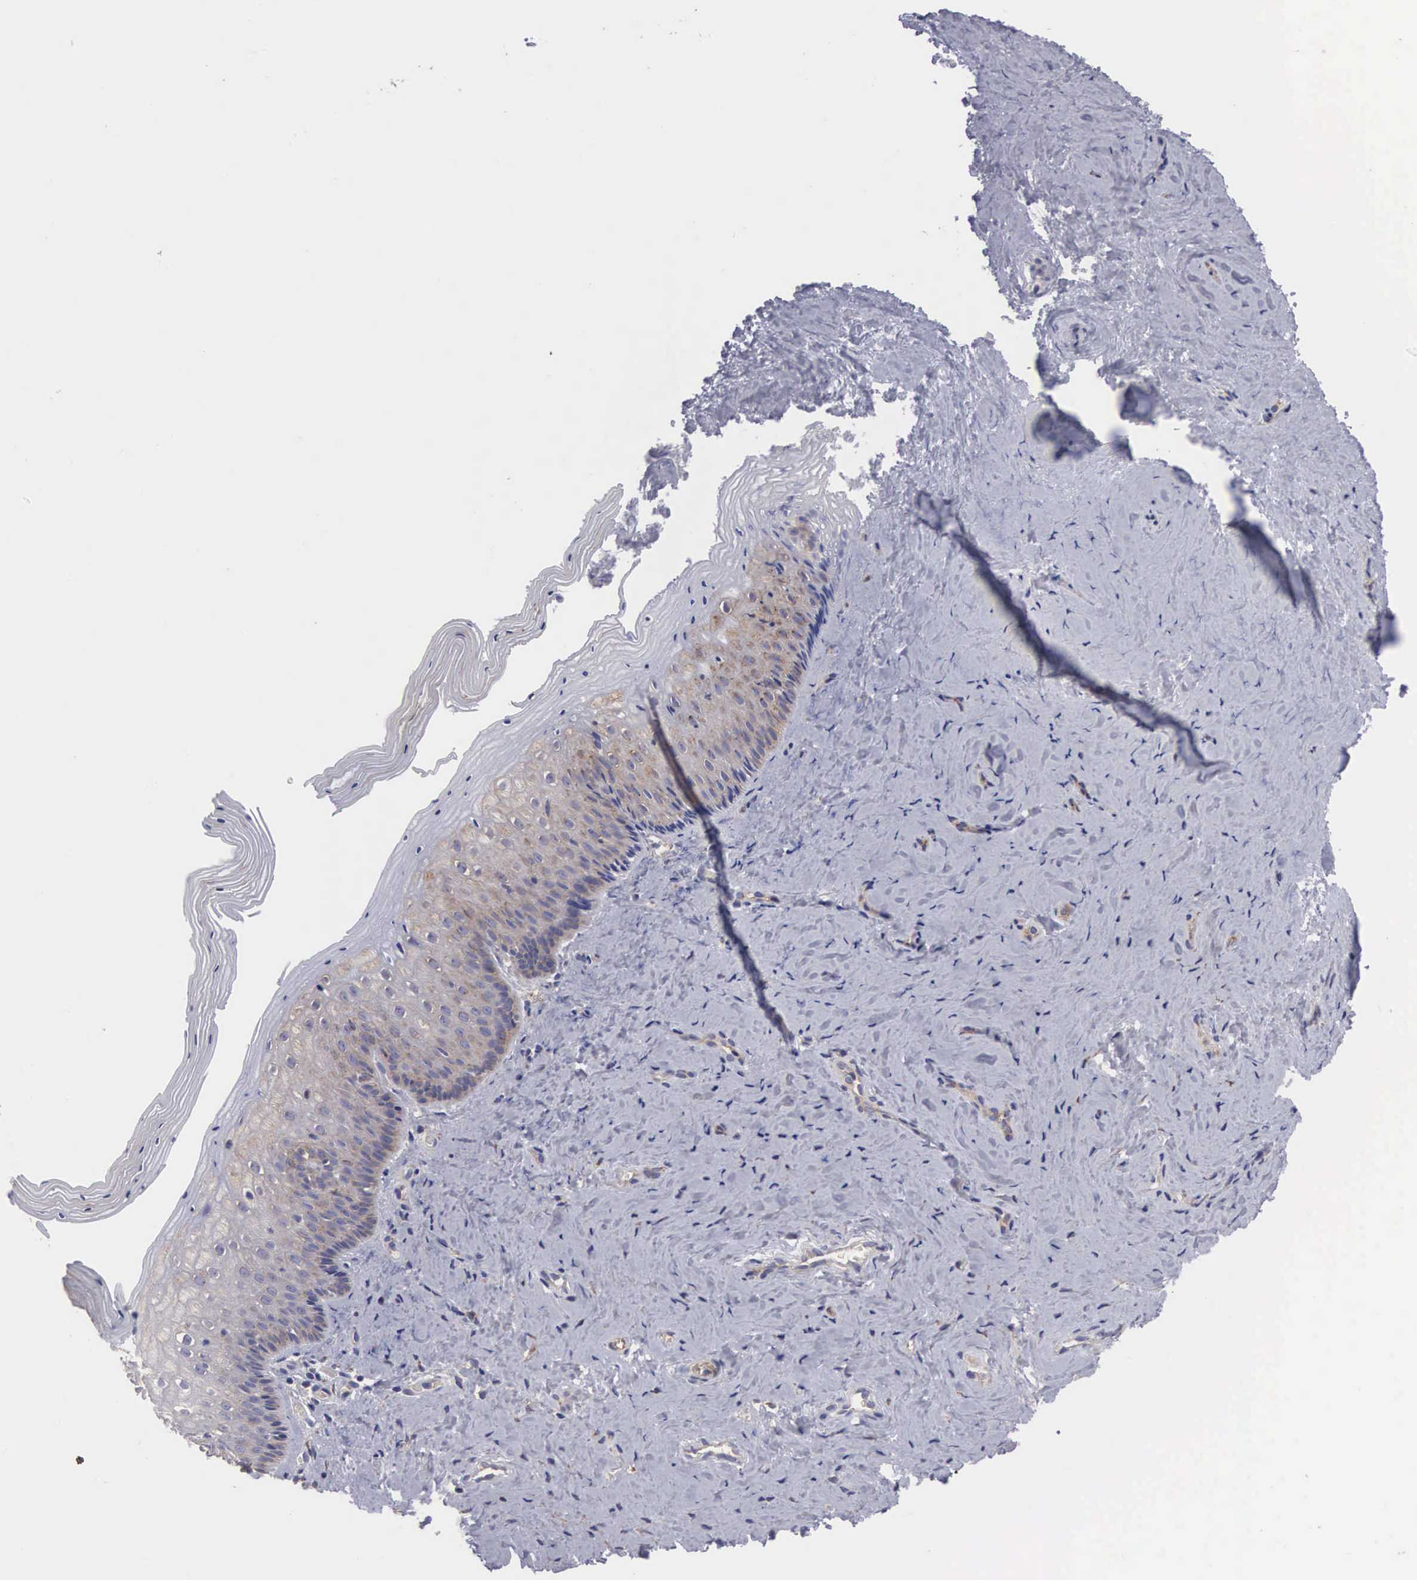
{"staining": {"intensity": "weak", "quantity": "<25%", "location": "cytoplasmic/membranous"}, "tissue": "vagina", "cell_type": "Squamous epithelial cells", "image_type": "normal", "snomed": [{"axis": "morphology", "description": "Normal tissue, NOS"}, {"axis": "topography", "description": "Vagina"}], "caption": "Protein analysis of benign vagina displays no significant staining in squamous epithelial cells. (Brightfield microscopy of DAB (3,3'-diaminobenzidine) immunohistochemistry (IHC) at high magnification).", "gene": "SLITRK4", "patient": {"sex": "female", "age": 46}}